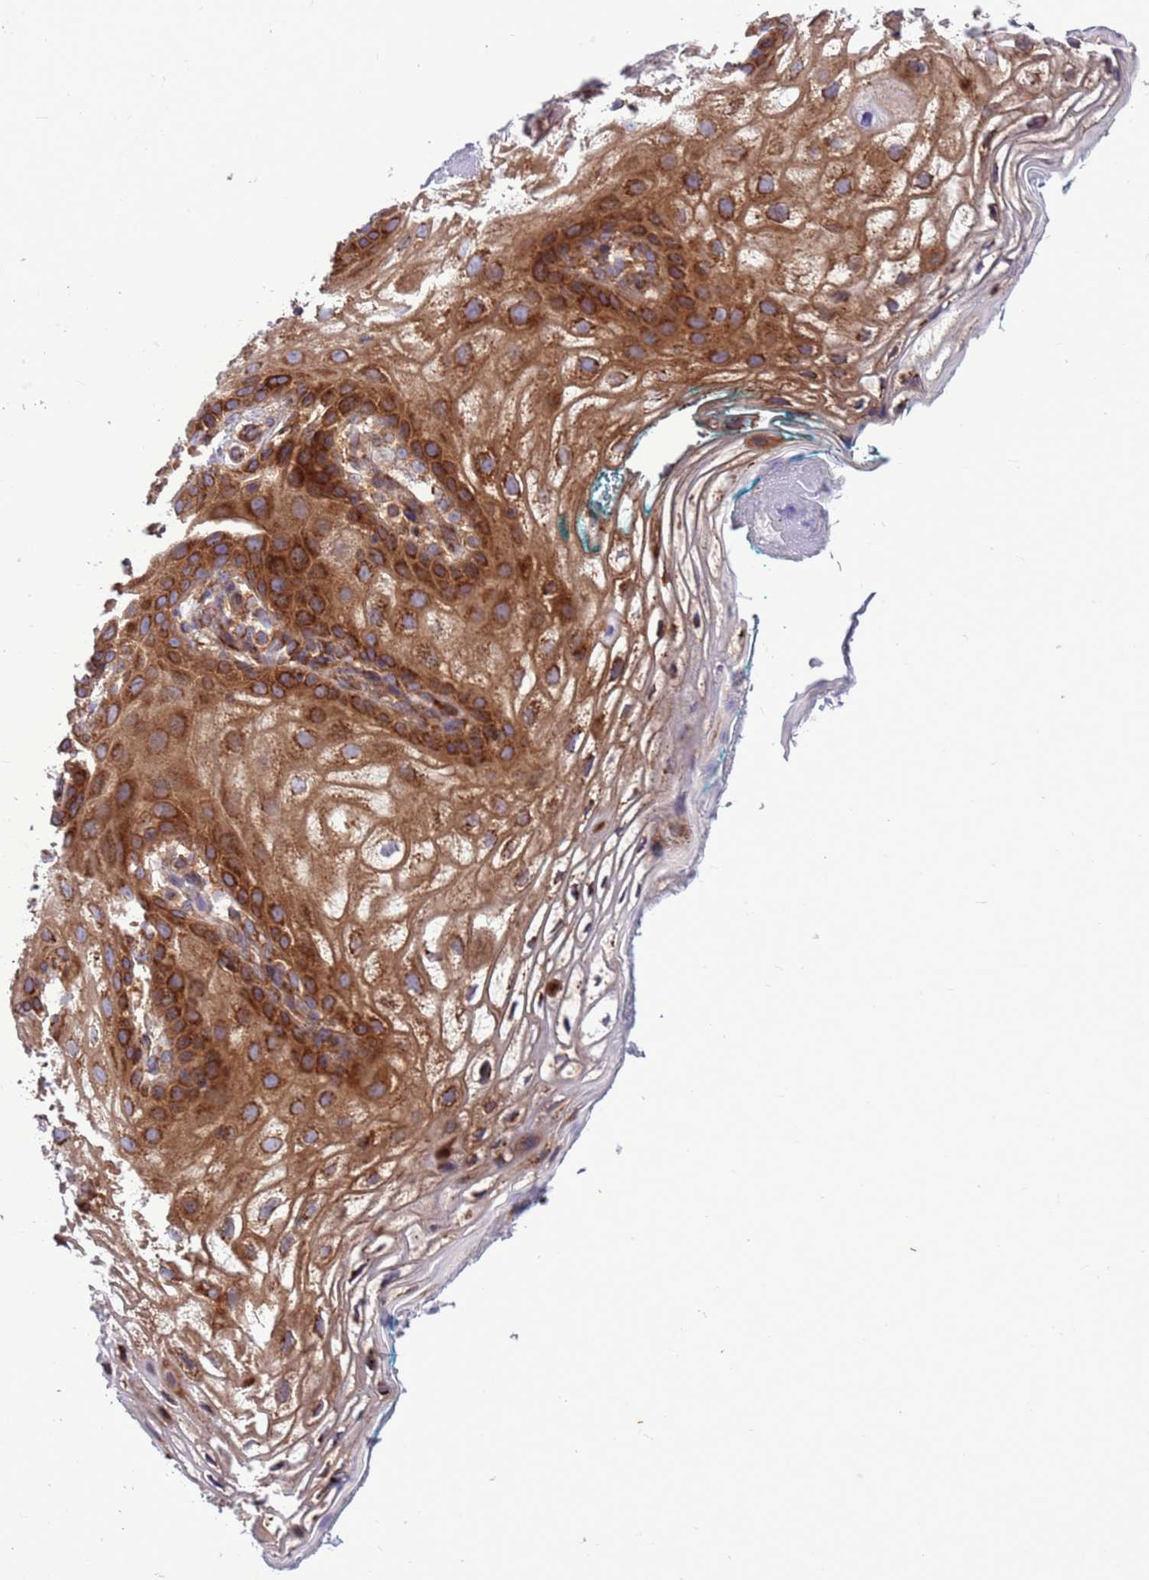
{"staining": {"intensity": "strong", "quantity": "25%-75%", "location": "cytoplasmic/membranous"}, "tissue": "vagina", "cell_type": "Squamous epithelial cells", "image_type": "normal", "snomed": [{"axis": "morphology", "description": "Normal tissue, NOS"}, {"axis": "topography", "description": "Vagina"}], "caption": "This histopathology image exhibits unremarkable vagina stained with immunohistochemistry (IHC) to label a protein in brown. The cytoplasmic/membranous of squamous epithelial cells show strong positivity for the protein. Nuclei are counter-stained blue.", "gene": "ZC3HAV1", "patient": {"sex": "female", "age": 68}}